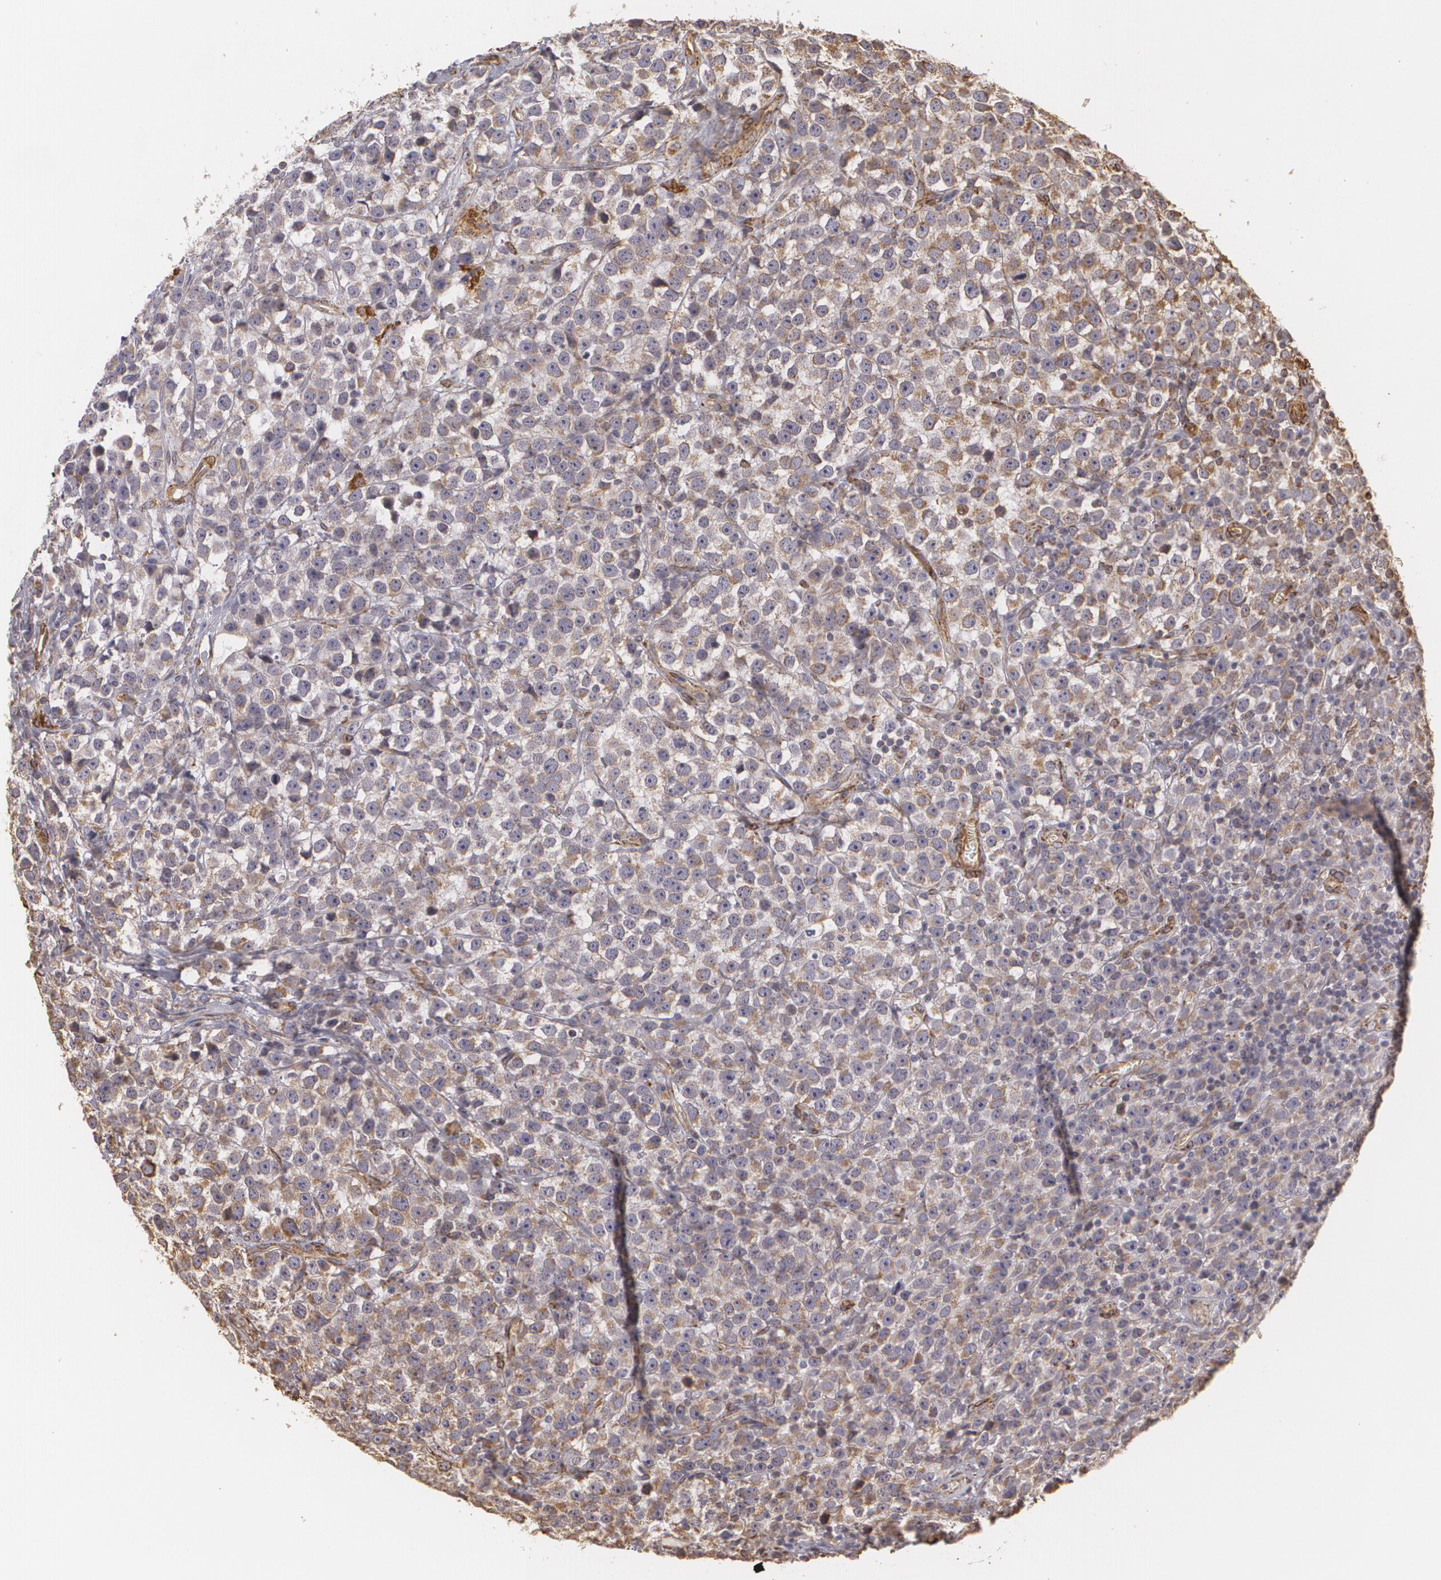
{"staining": {"intensity": "weak", "quantity": ">75%", "location": "cytoplasmic/membranous"}, "tissue": "testis cancer", "cell_type": "Tumor cells", "image_type": "cancer", "snomed": [{"axis": "morphology", "description": "Seminoma, NOS"}, {"axis": "topography", "description": "Testis"}], "caption": "About >75% of tumor cells in testis seminoma reveal weak cytoplasmic/membranous protein staining as visualized by brown immunohistochemical staining.", "gene": "CYB5R3", "patient": {"sex": "male", "age": 25}}